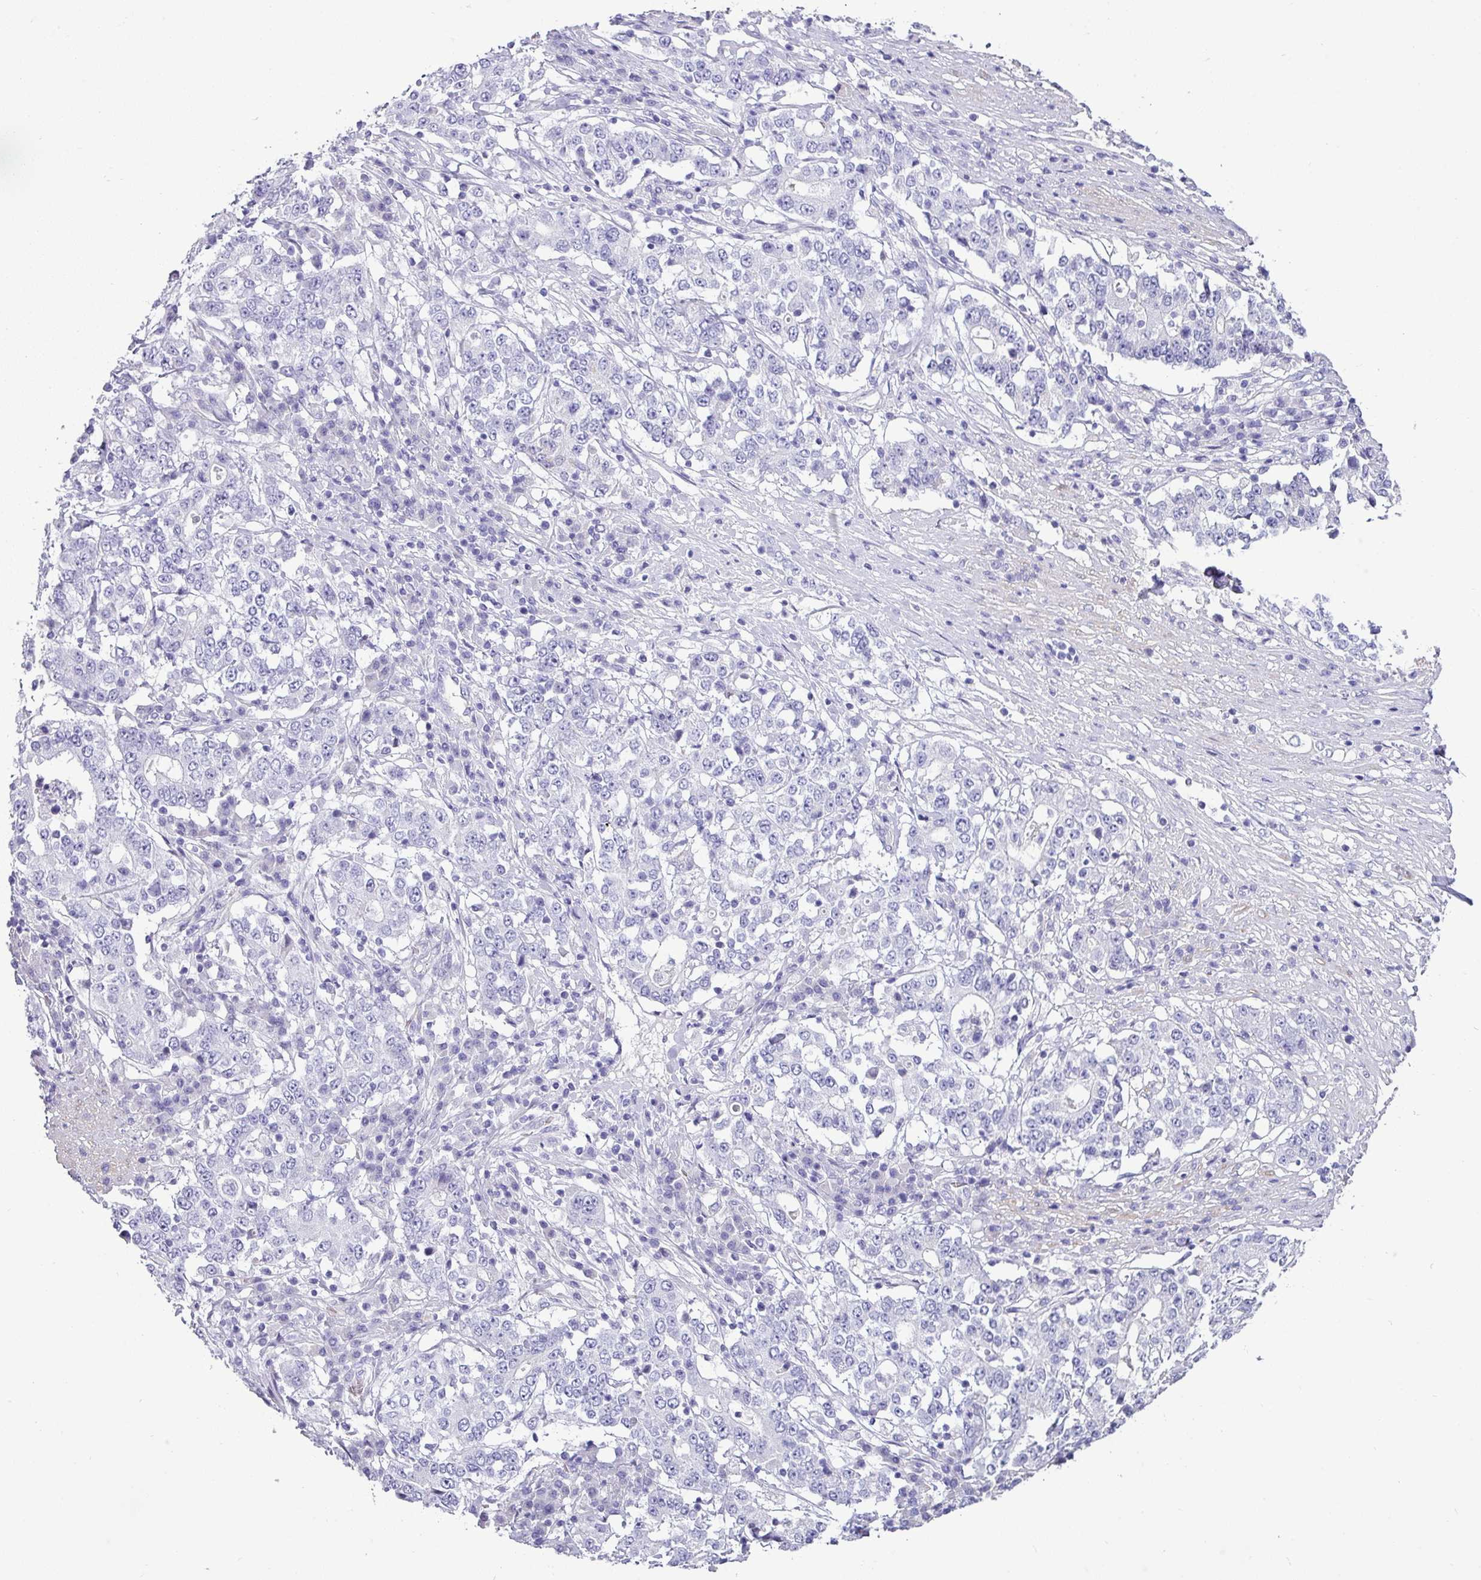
{"staining": {"intensity": "negative", "quantity": "none", "location": "none"}, "tissue": "stomach cancer", "cell_type": "Tumor cells", "image_type": "cancer", "snomed": [{"axis": "morphology", "description": "Adenocarcinoma, NOS"}, {"axis": "topography", "description": "Stomach"}], "caption": "DAB (3,3'-diaminobenzidine) immunohistochemical staining of stomach cancer demonstrates no significant expression in tumor cells.", "gene": "VCX2", "patient": {"sex": "male", "age": 59}}